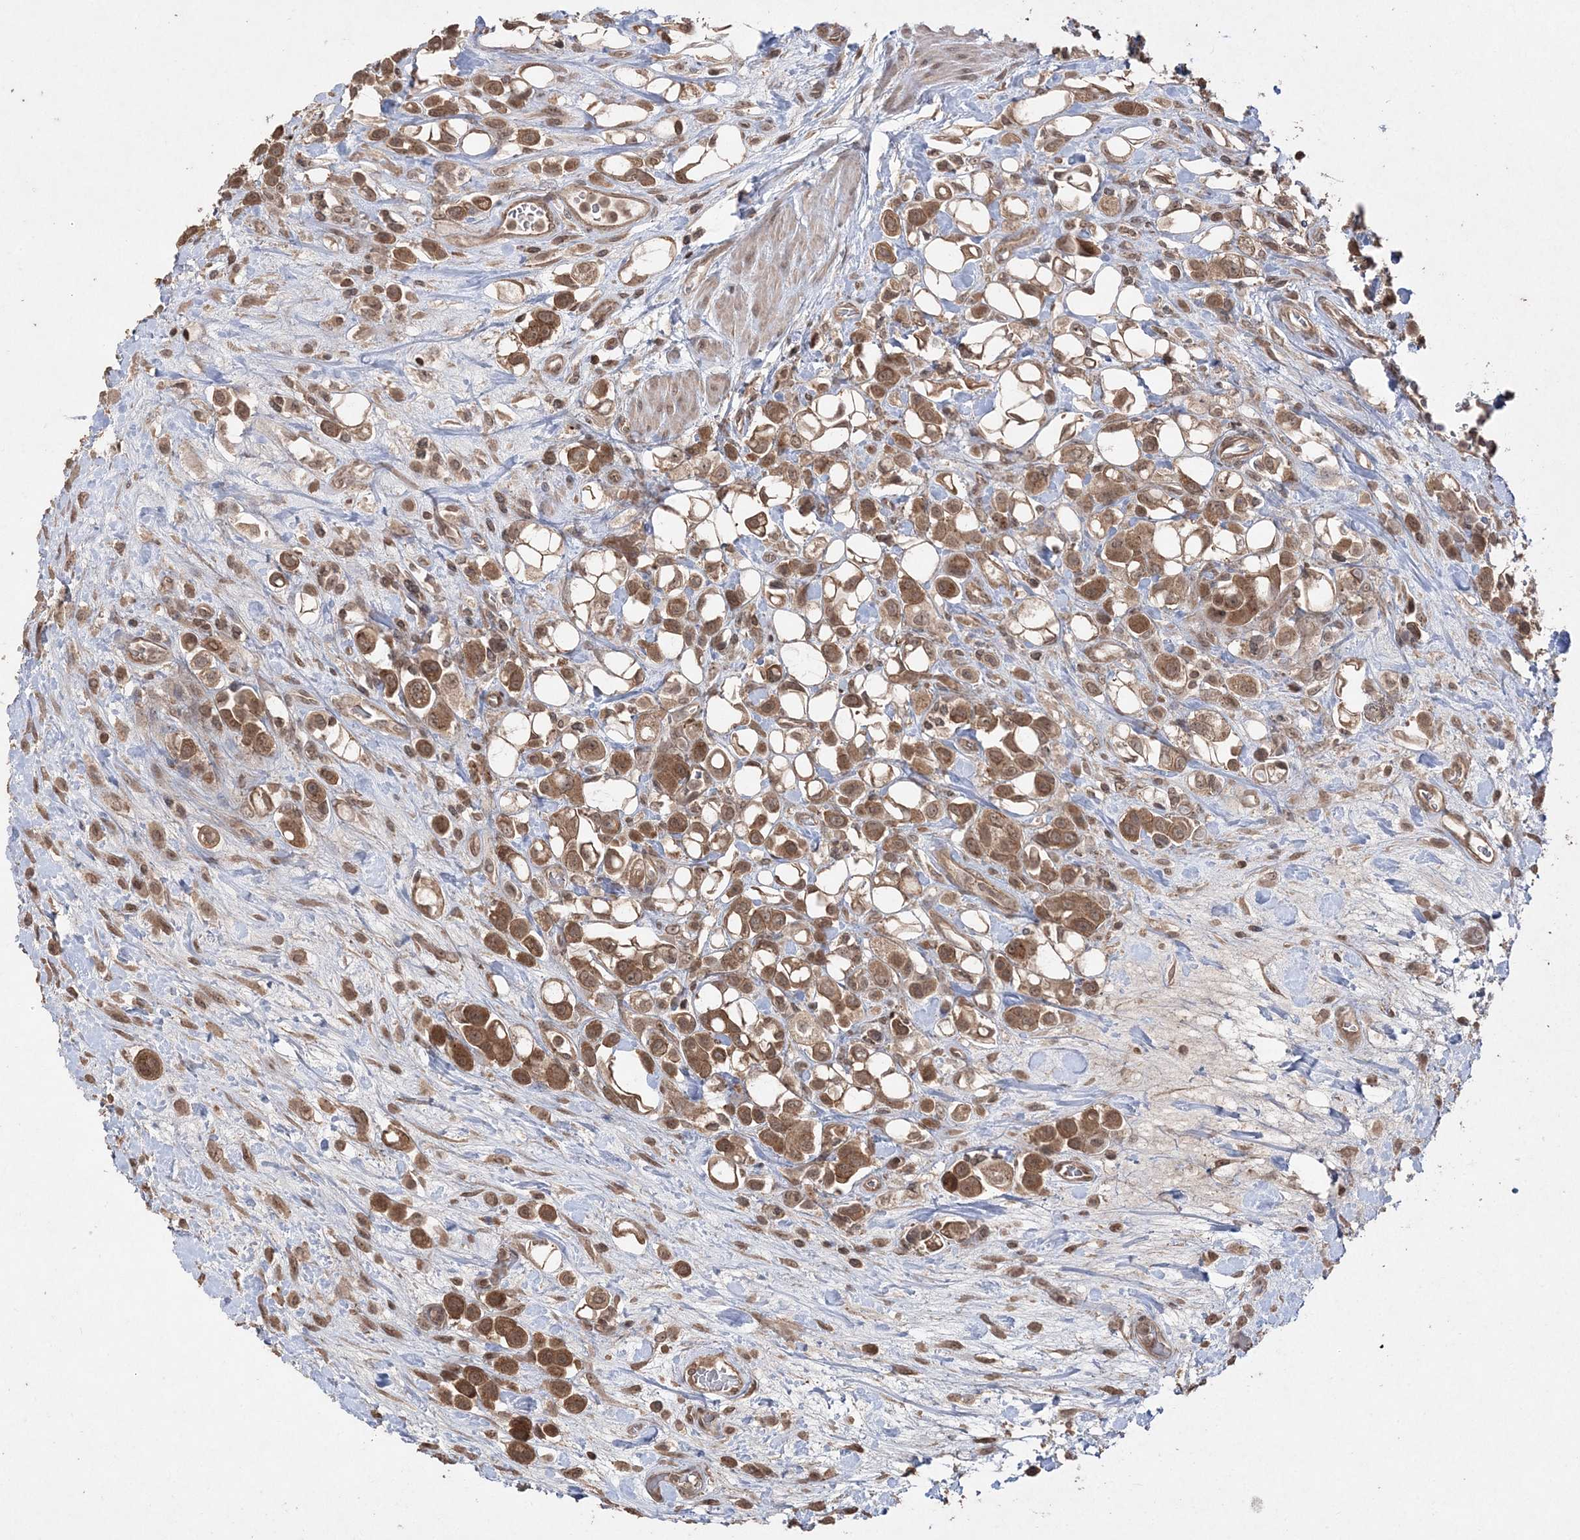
{"staining": {"intensity": "moderate", "quantity": ">75%", "location": "cytoplasmic/membranous,nuclear"}, "tissue": "urothelial cancer", "cell_type": "Tumor cells", "image_type": "cancer", "snomed": [{"axis": "morphology", "description": "Urothelial carcinoma, High grade"}, {"axis": "topography", "description": "Urinary bladder"}], "caption": "High-grade urothelial carcinoma tissue demonstrates moderate cytoplasmic/membranous and nuclear staining in about >75% of tumor cells (brown staining indicates protein expression, while blue staining denotes nuclei).", "gene": "EHHADH", "patient": {"sex": "male", "age": 50}}